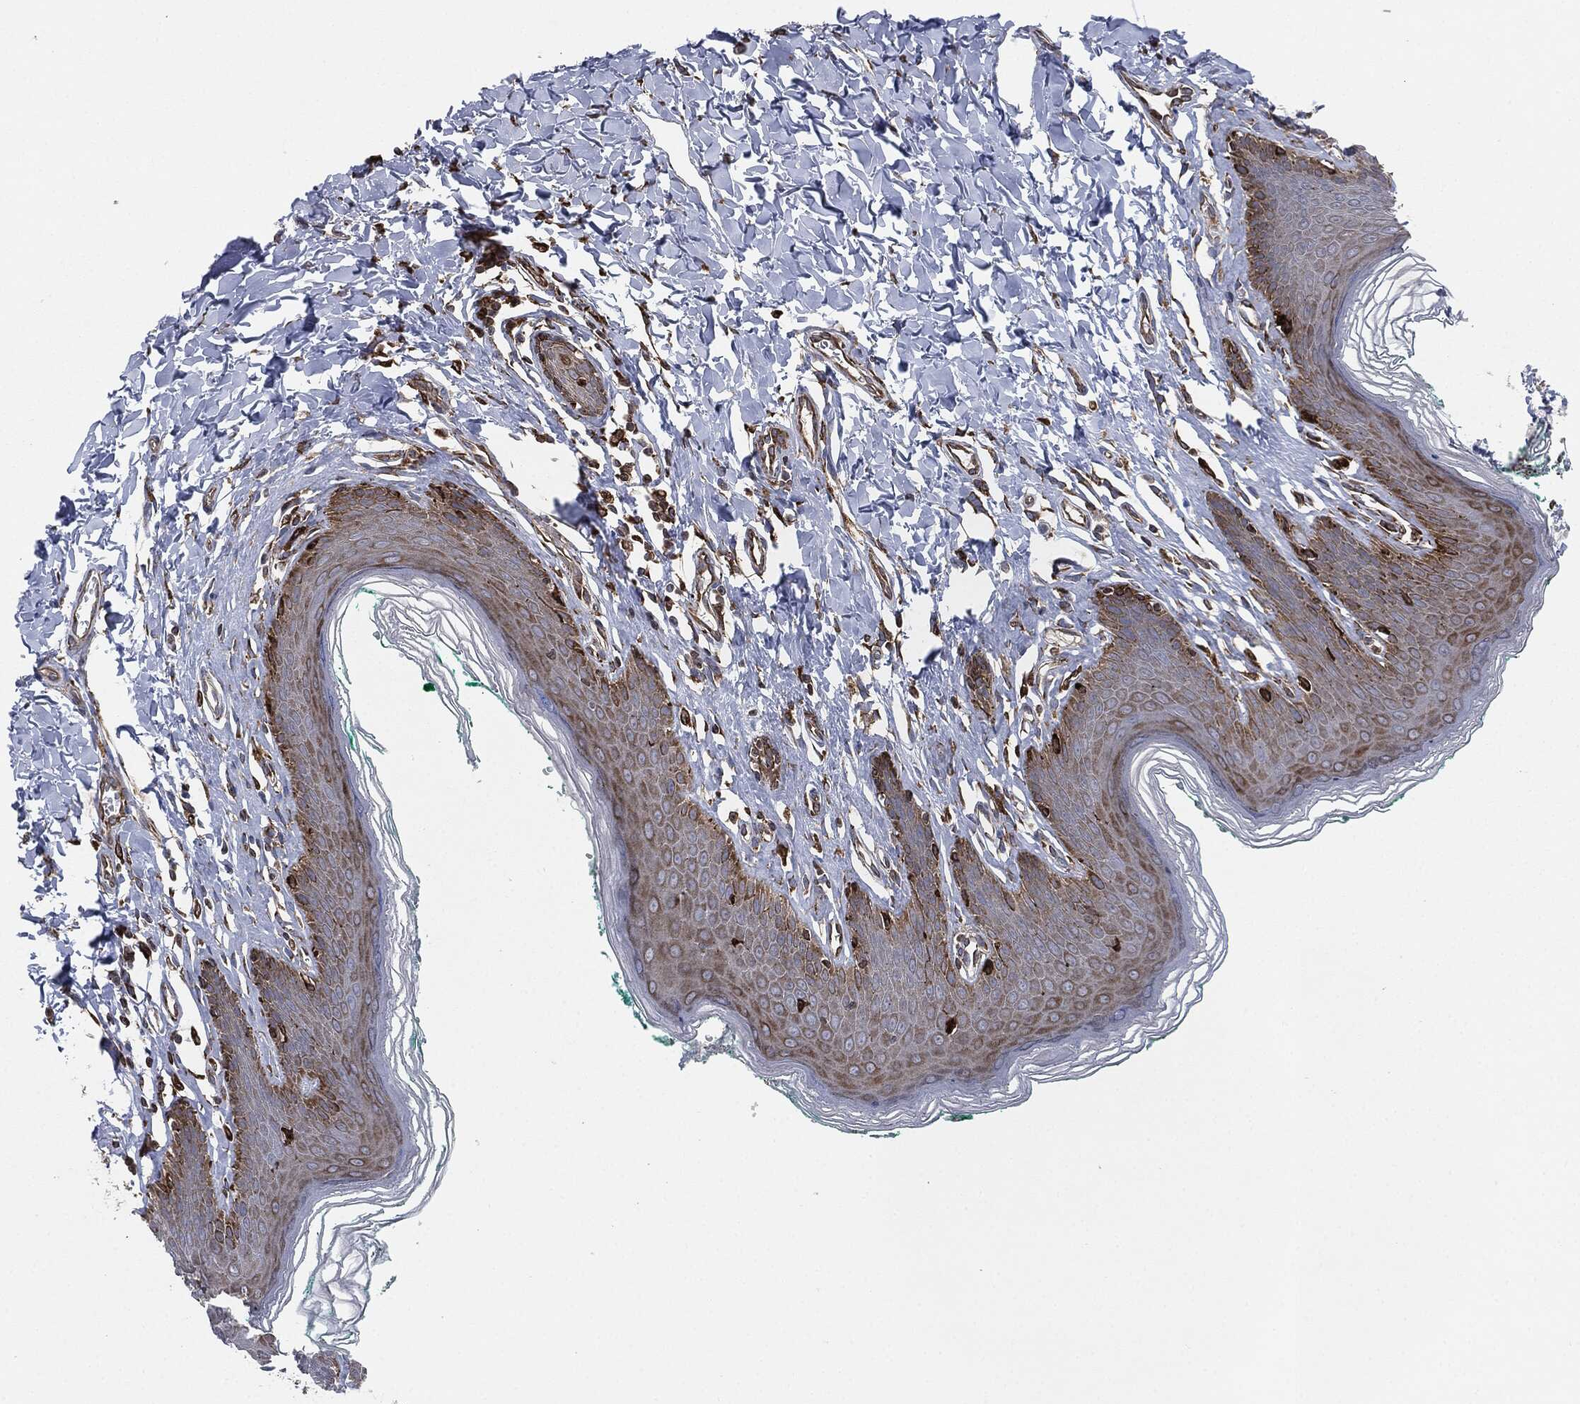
{"staining": {"intensity": "moderate", "quantity": ">75%", "location": "cytoplasmic/membranous"}, "tissue": "skin", "cell_type": "Epidermal cells", "image_type": "normal", "snomed": [{"axis": "morphology", "description": "Normal tissue, NOS"}, {"axis": "topography", "description": "Vulva"}], "caption": "Immunohistochemical staining of unremarkable skin demonstrates medium levels of moderate cytoplasmic/membranous staining in approximately >75% of epidermal cells.", "gene": "CALR", "patient": {"sex": "female", "age": 66}}